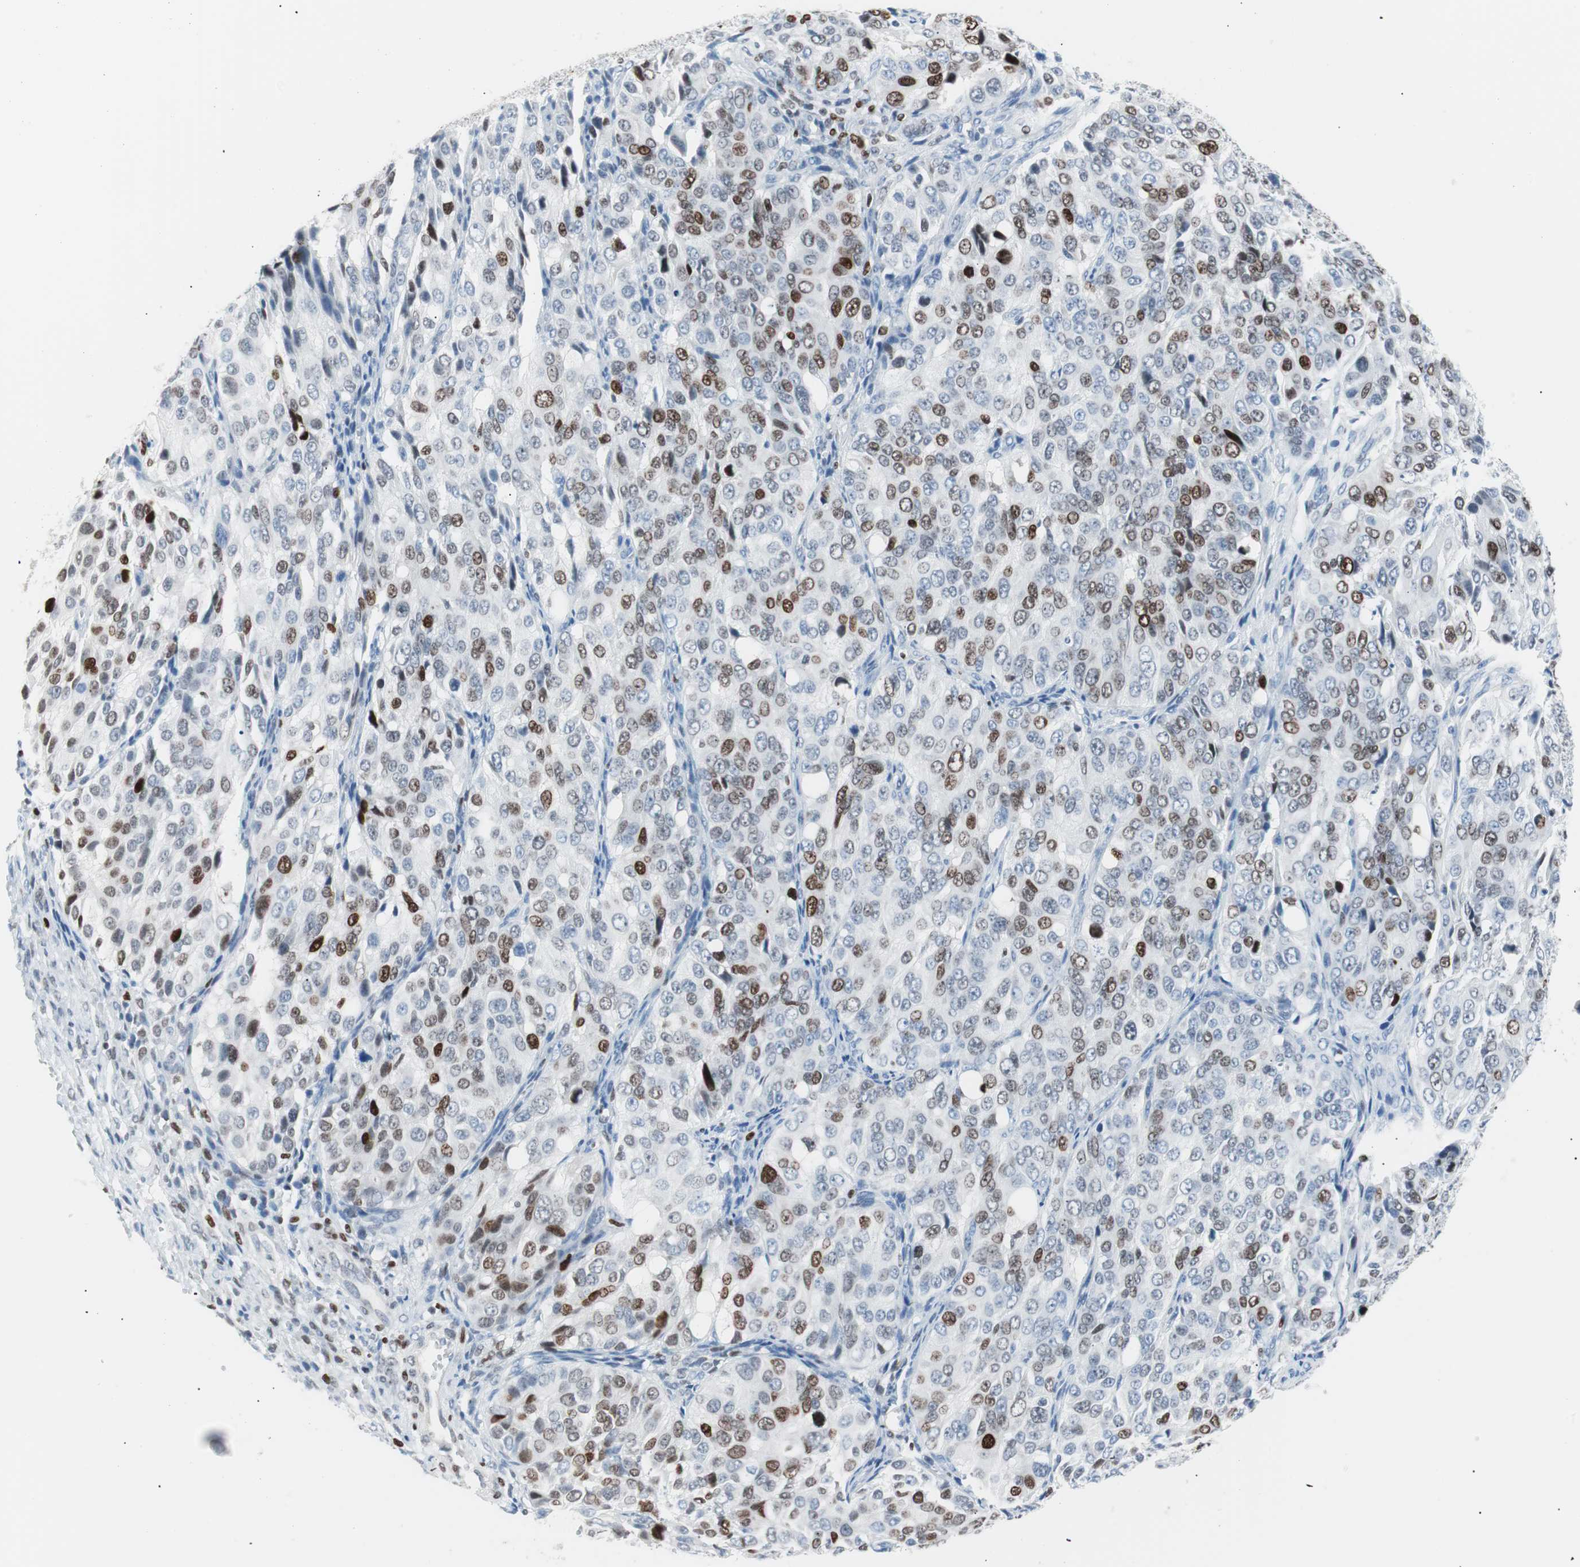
{"staining": {"intensity": "moderate", "quantity": "25%-75%", "location": "nuclear"}, "tissue": "ovarian cancer", "cell_type": "Tumor cells", "image_type": "cancer", "snomed": [{"axis": "morphology", "description": "Carcinoma, endometroid"}, {"axis": "topography", "description": "Ovary"}], "caption": "A photomicrograph of ovarian cancer (endometroid carcinoma) stained for a protein demonstrates moderate nuclear brown staining in tumor cells.", "gene": "CEBPB", "patient": {"sex": "female", "age": 51}}